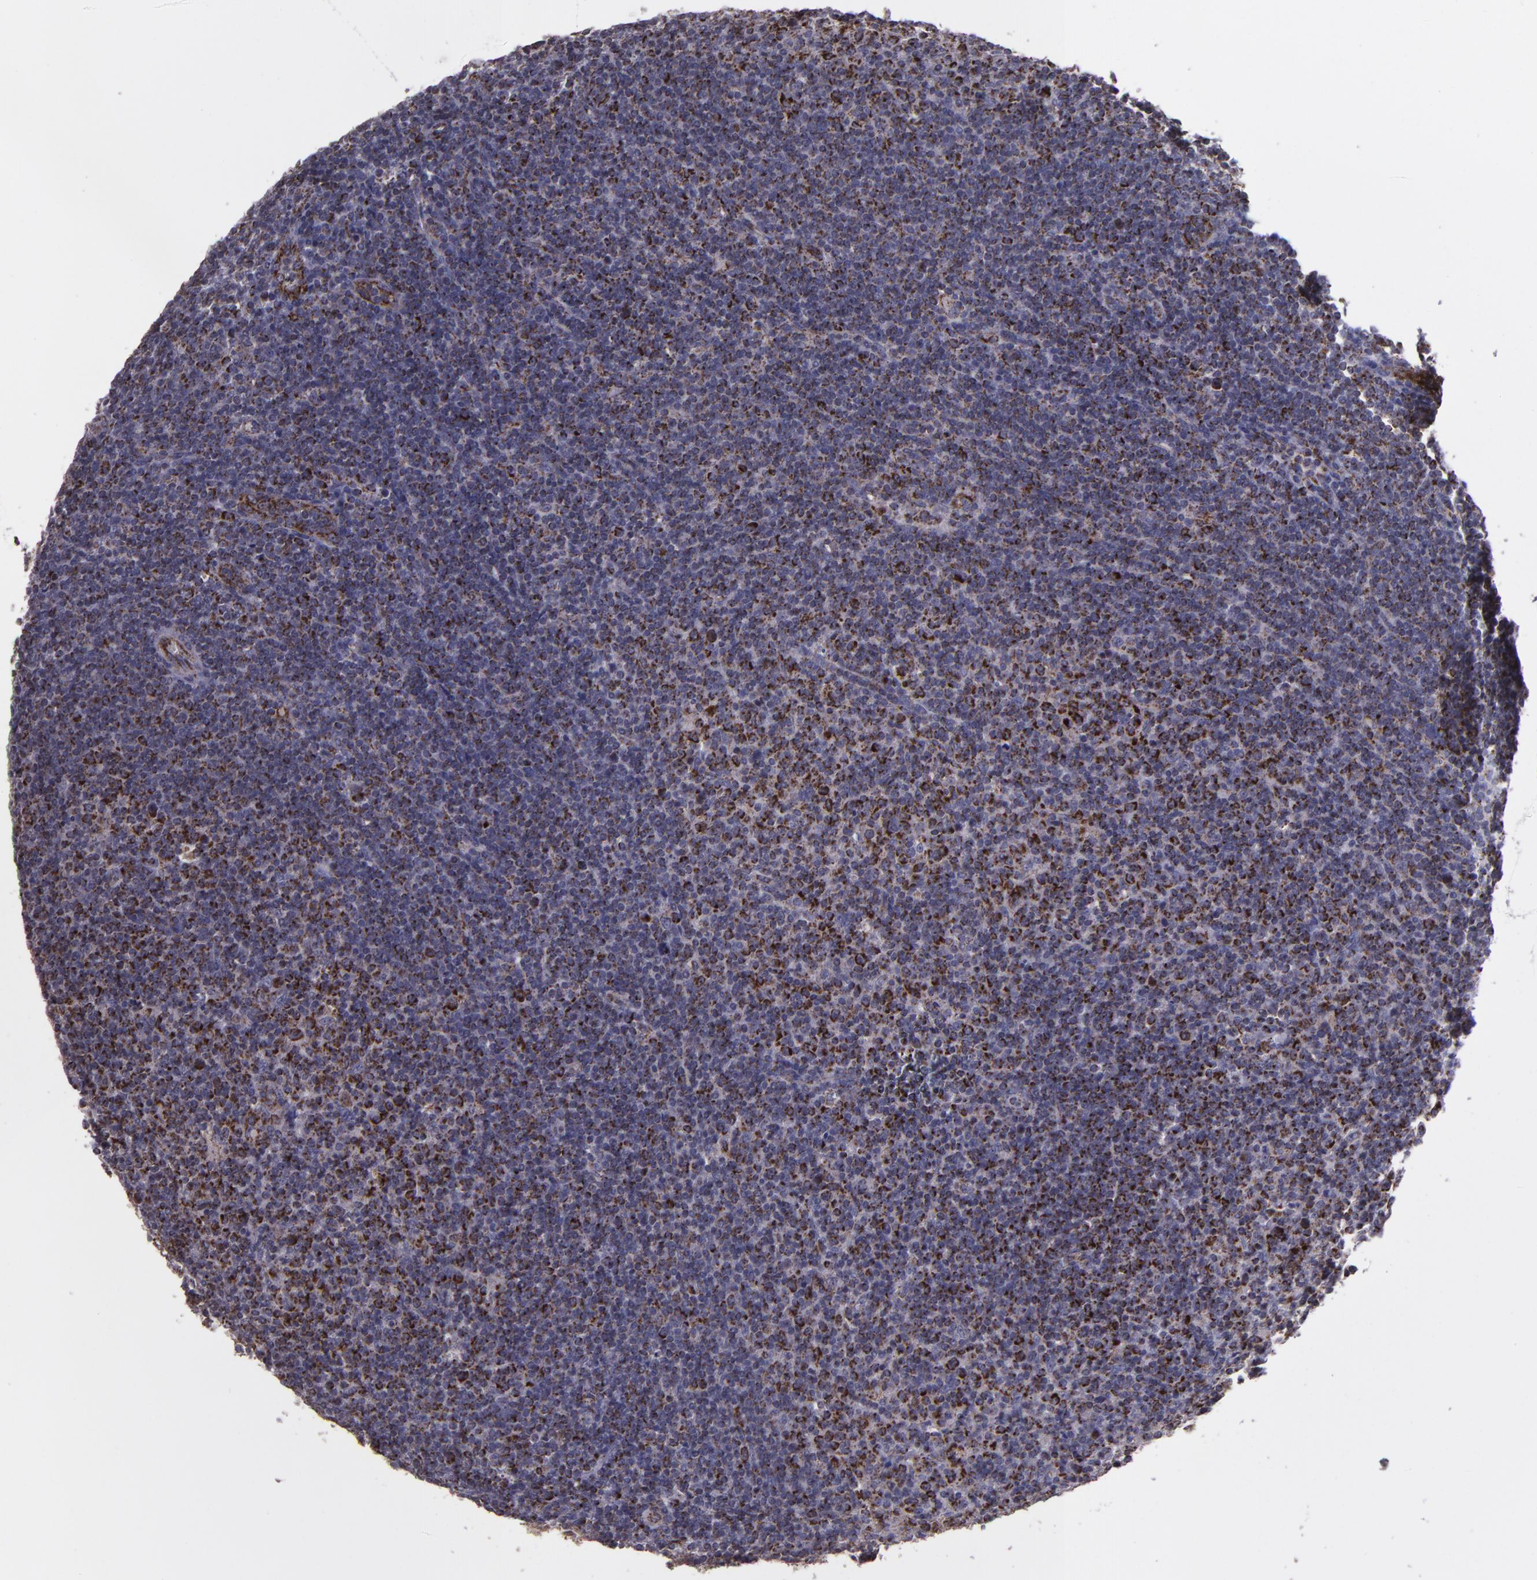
{"staining": {"intensity": "moderate", "quantity": "25%-75%", "location": "cytoplasmic/membranous"}, "tissue": "lymphoma", "cell_type": "Tumor cells", "image_type": "cancer", "snomed": [{"axis": "morphology", "description": "Malignant lymphoma, non-Hodgkin's type, Low grade"}, {"axis": "topography", "description": "Lymph node"}], "caption": "Immunohistochemistry (DAB) staining of human low-grade malignant lymphoma, non-Hodgkin's type demonstrates moderate cytoplasmic/membranous protein expression in approximately 25%-75% of tumor cells.", "gene": "LONP1", "patient": {"sex": "male", "age": 70}}